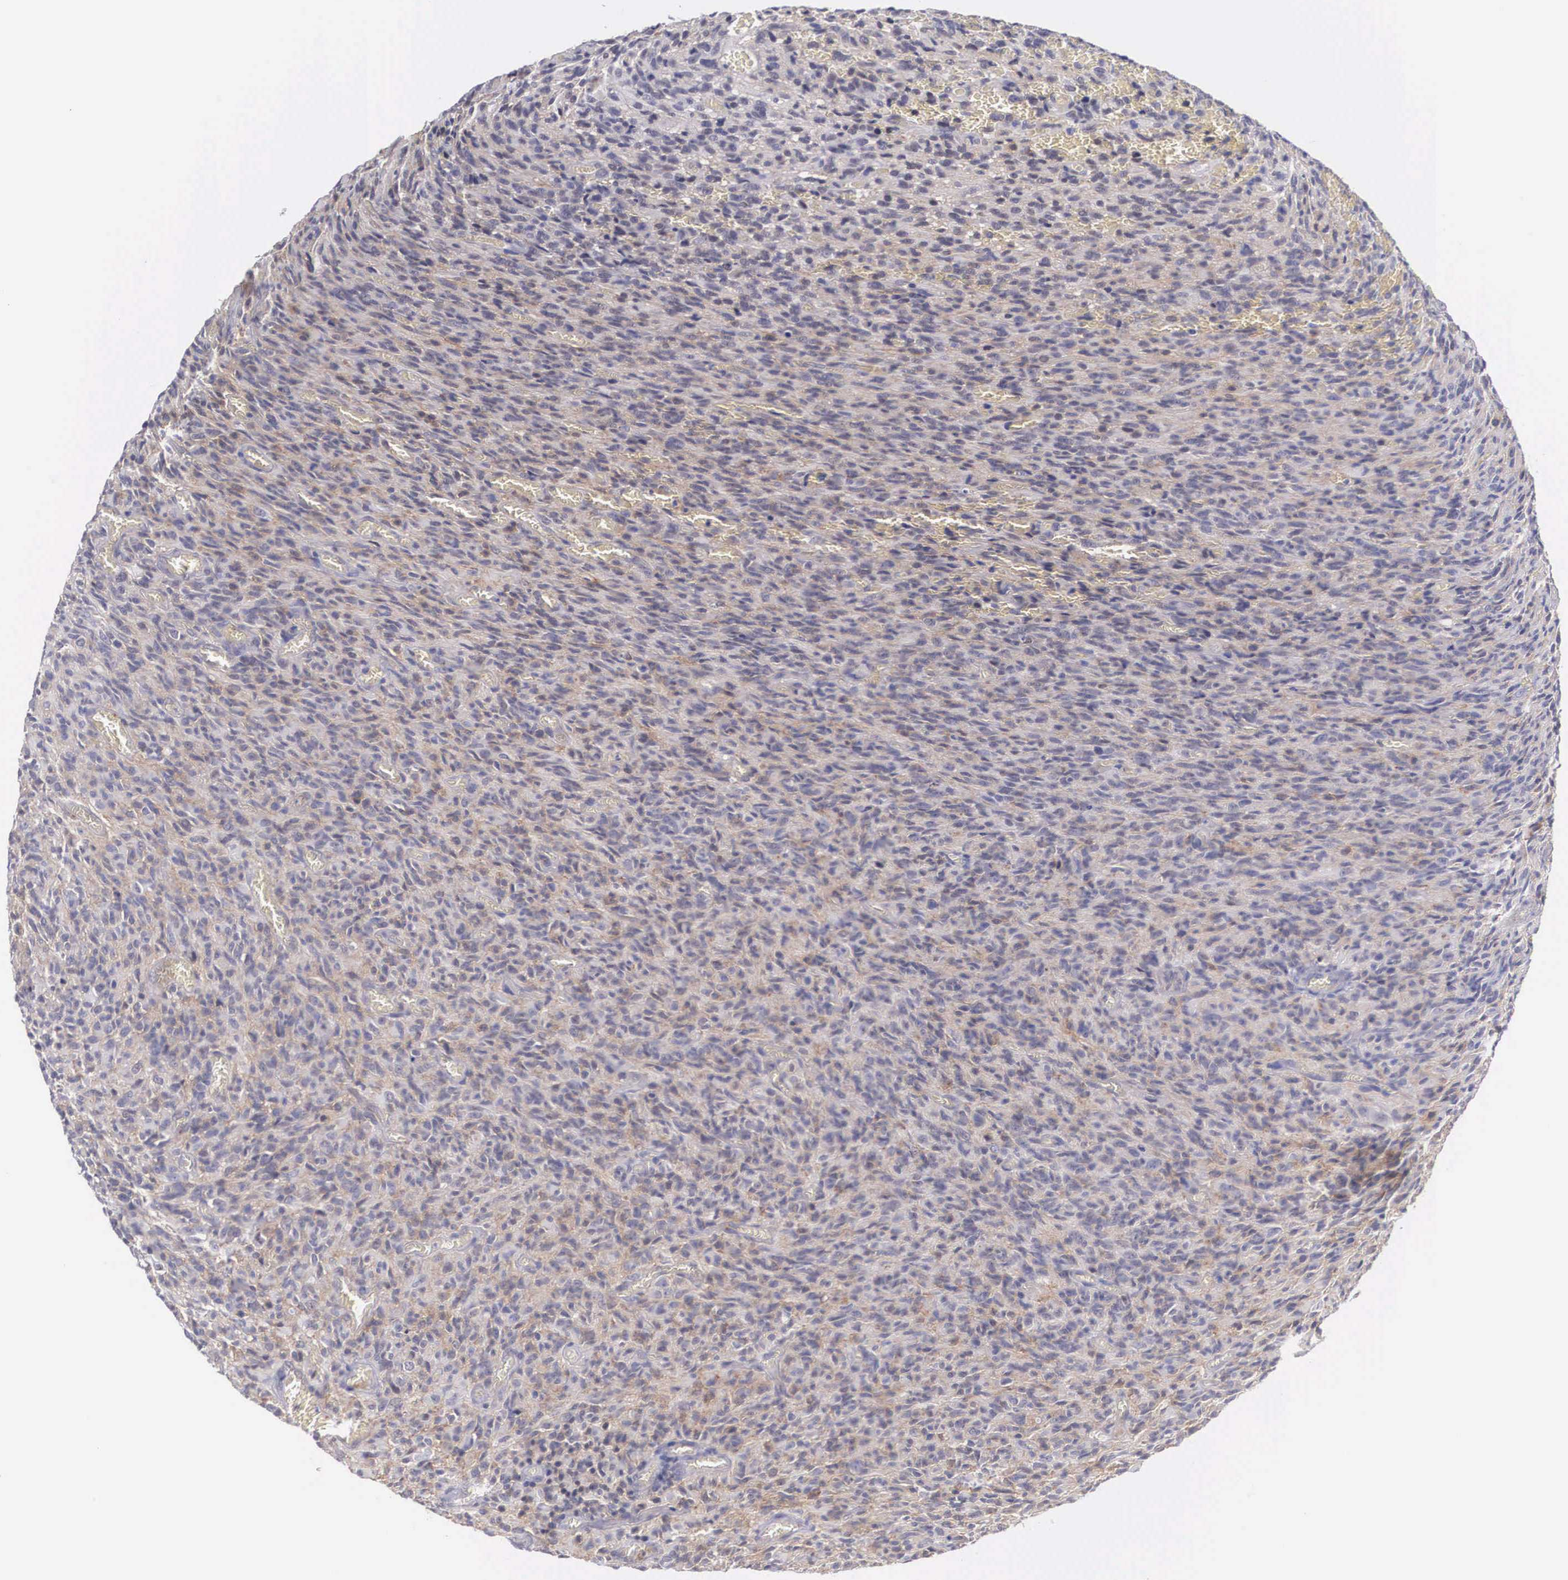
{"staining": {"intensity": "negative", "quantity": "none", "location": "none"}, "tissue": "glioma", "cell_type": "Tumor cells", "image_type": "cancer", "snomed": [{"axis": "morphology", "description": "Glioma, malignant, High grade"}, {"axis": "topography", "description": "Brain"}], "caption": "Immunohistochemical staining of glioma demonstrates no significant positivity in tumor cells.", "gene": "NR4A2", "patient": {"sex": "male", "age": 56}}